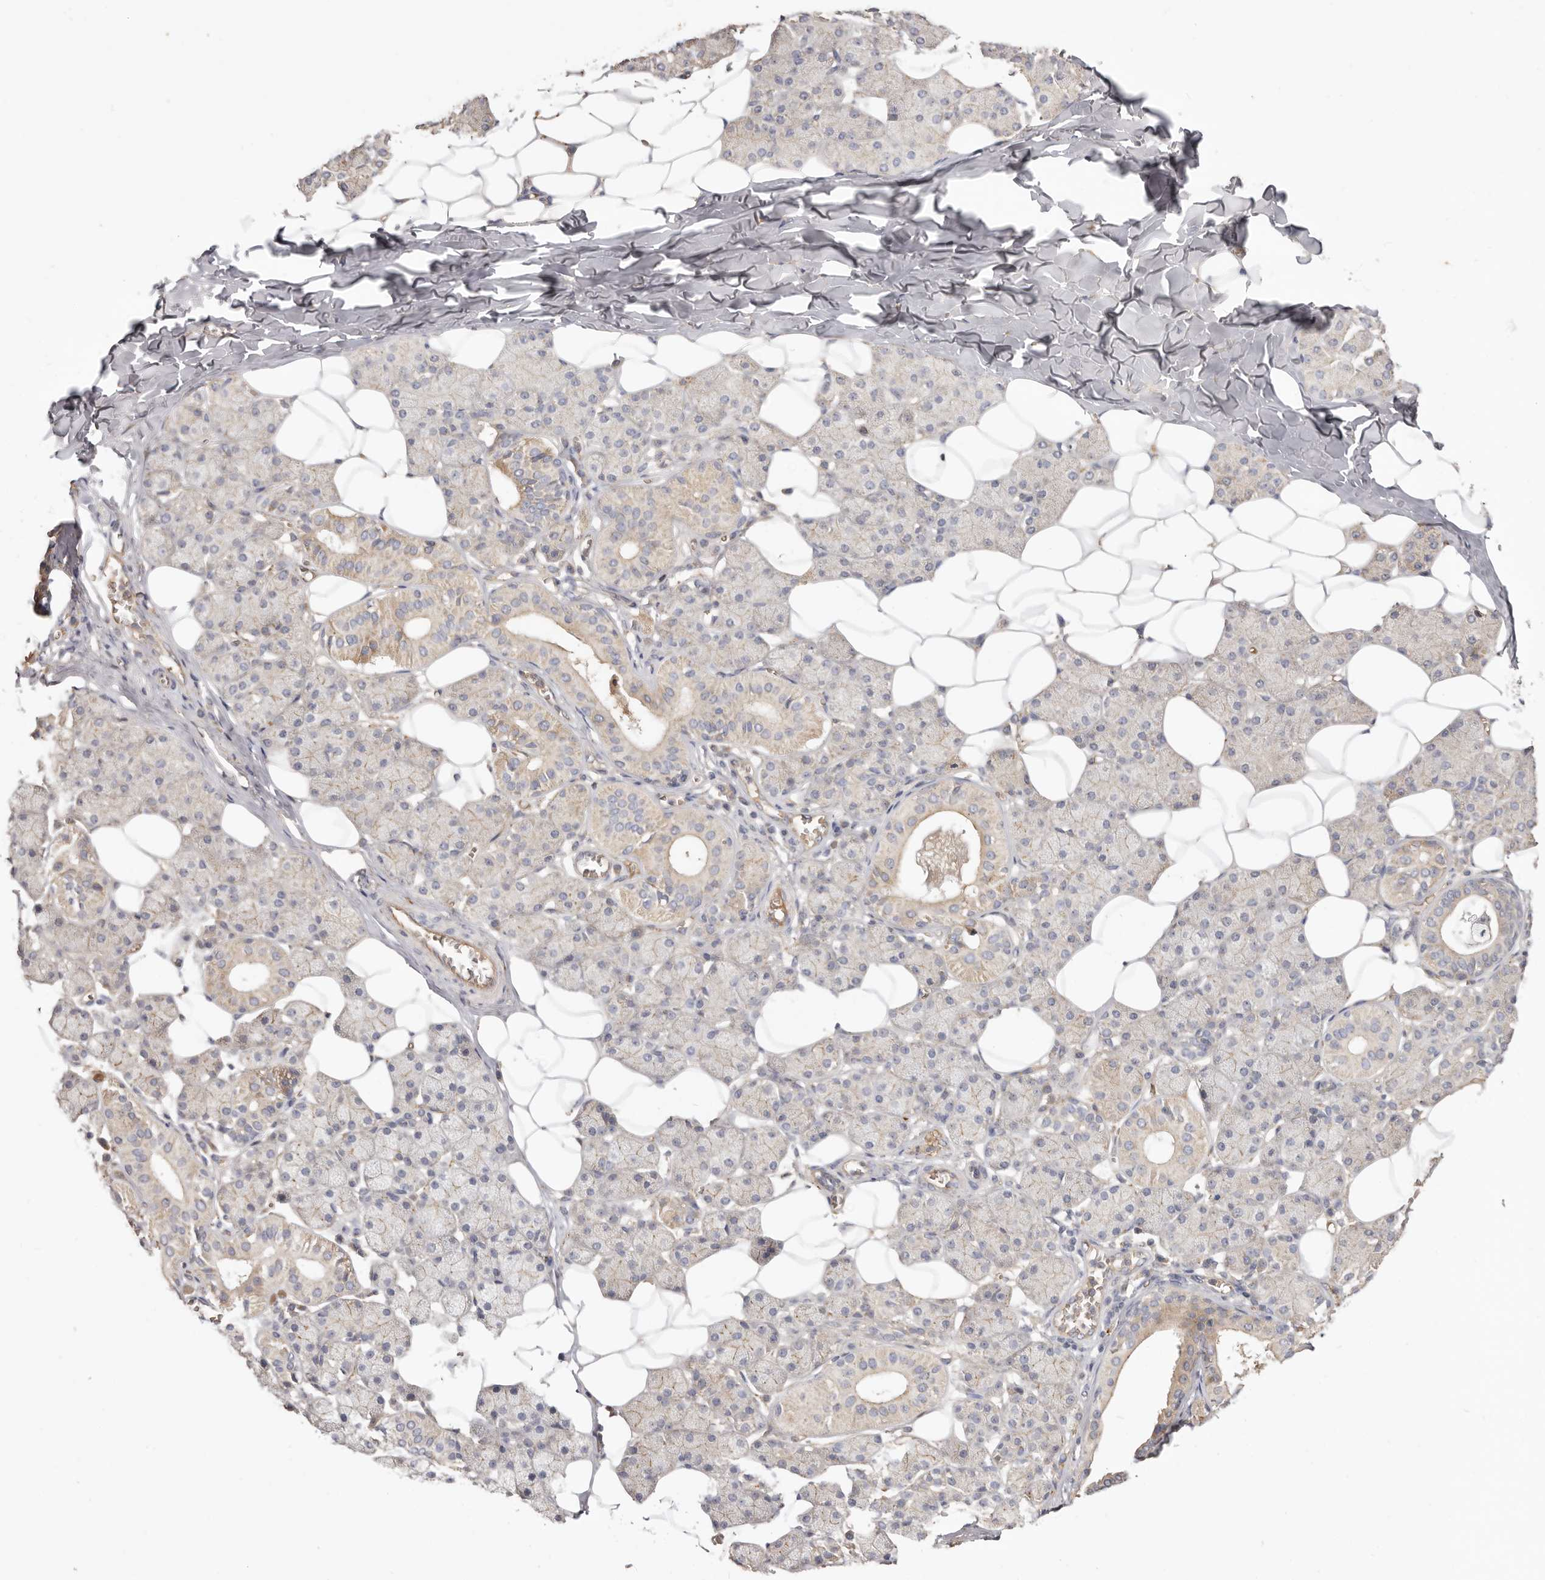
{"staining": {"intensity": "moderate", "quantity": "<25%", "location": "cytoplasmic/membranous"}, "tissue": "salivary gland", "cell_type": "Glandular cells", "image_type": "normal", "snomed": [{"axis": "morphology", "description": "Normal tissue, NOS"}, {"axis": "topography", "description": "Salivary gland"}], "caption": "A photomicrograph showing moderate cytoplasmic/membranous expression in about <25% of glandular cells in normal salivary gland, as visualized by brown immunohistochemical staining.", "gene": "ADAMTS9", "patient": {"sex": "female", "age": 33}}